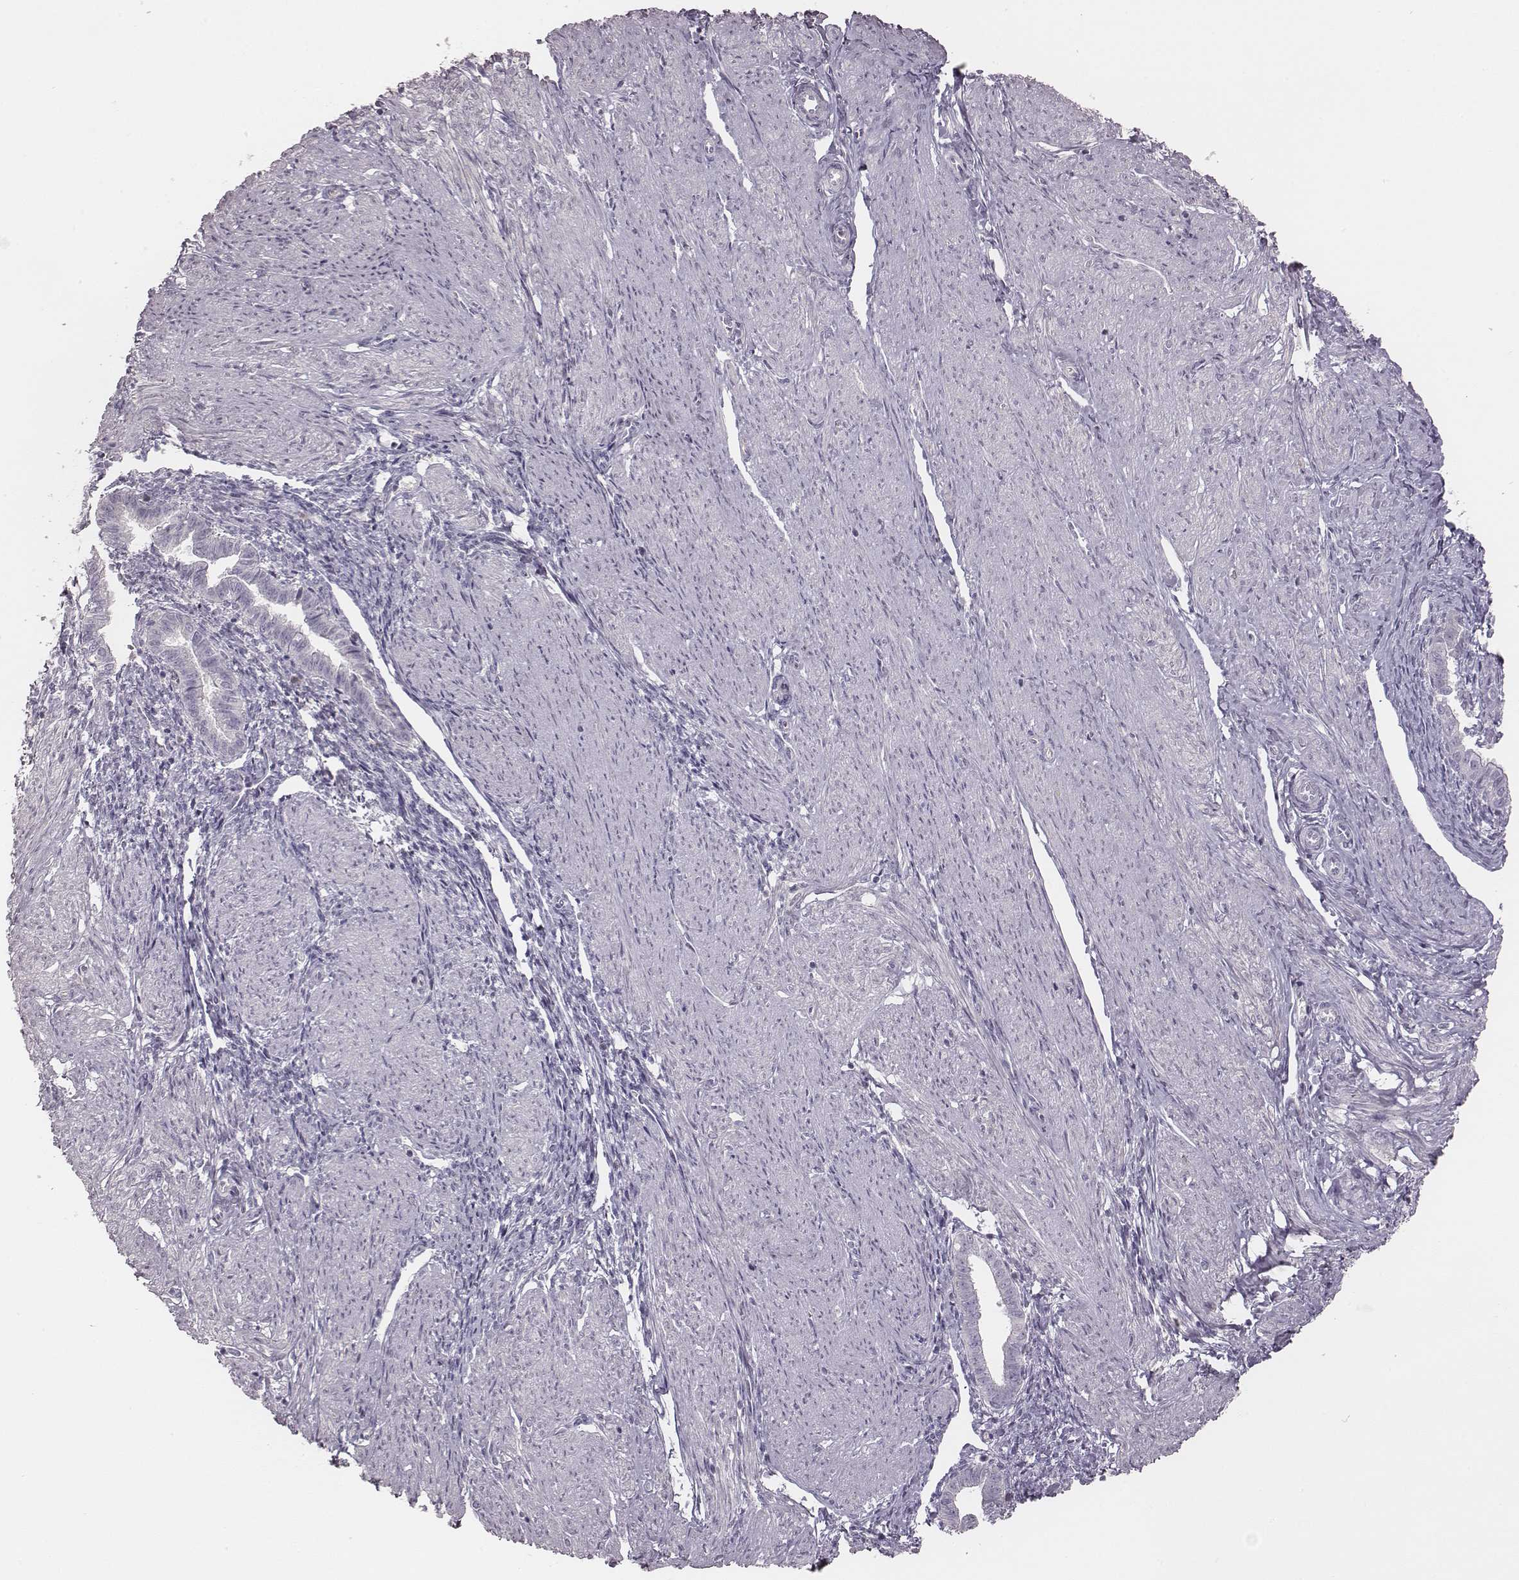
{"staining": {"intensity": "negative", "quantity": "none", "location": "none"}, "tissue": "endometrium", "cell_type": "Cells in endometrial stroma", "image_type": "normal", "snomed": [{"axis": "morphology", "description": "Normal tissue, NOS"}, {"axis": "topography", "description": "Endometrium"}], "caption": "IHC of normal human endometrium shows no positivity in cells in endometrial stroma. (DAB (3,3'-diaminobenzidine) immunohistochemistry (IHC) with hematoxylin counter stain).", "gene": "PBK", "patient": {"sex": "female", "age": 37}}